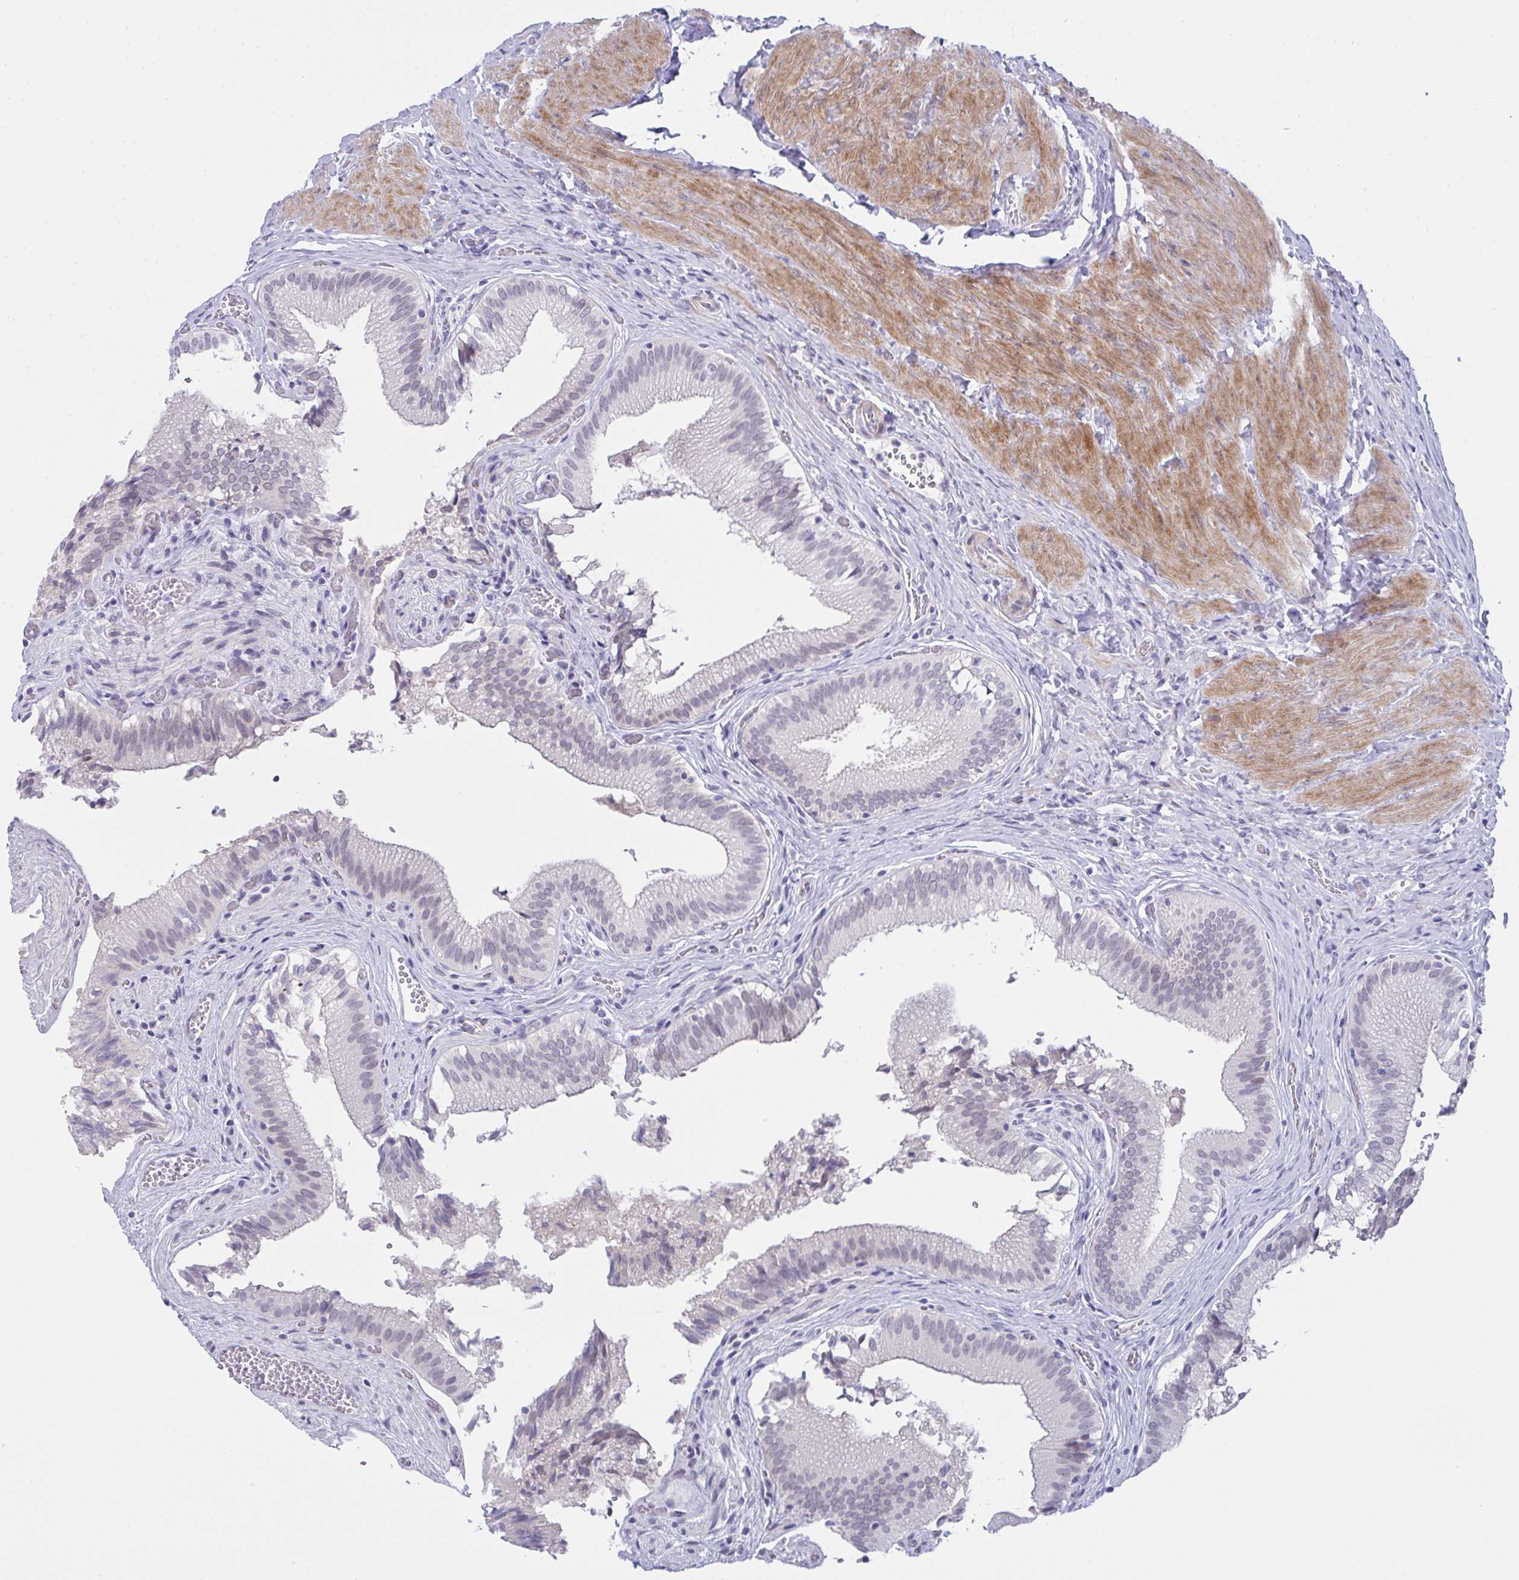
{"staining": {"intensity": "negative", "quantity": "none", "location": "none"}, "tissue": "gallbladder", "cell_type": "Glandular cells", "image_type": "normal", "snomed": [{"axis": "morphology", "description": "Normal tissue, NOS"}, {"axis": "topography", "description": "Gallbladder"}, {"axis": "topography", "description": "Peripheral nerve tissue"}], "caption": "Gallbladder was stained to show a protein in brown. There is no significant positivity in glandular cells. Brightfield microscopy of IHC stained with DAB (3,3'-diaminobenzidine) (brown) and hematoxylin (blue), captured at high magnification.", "gene": "FBXL22", "patient": {"sex": "male", "age": 17}}